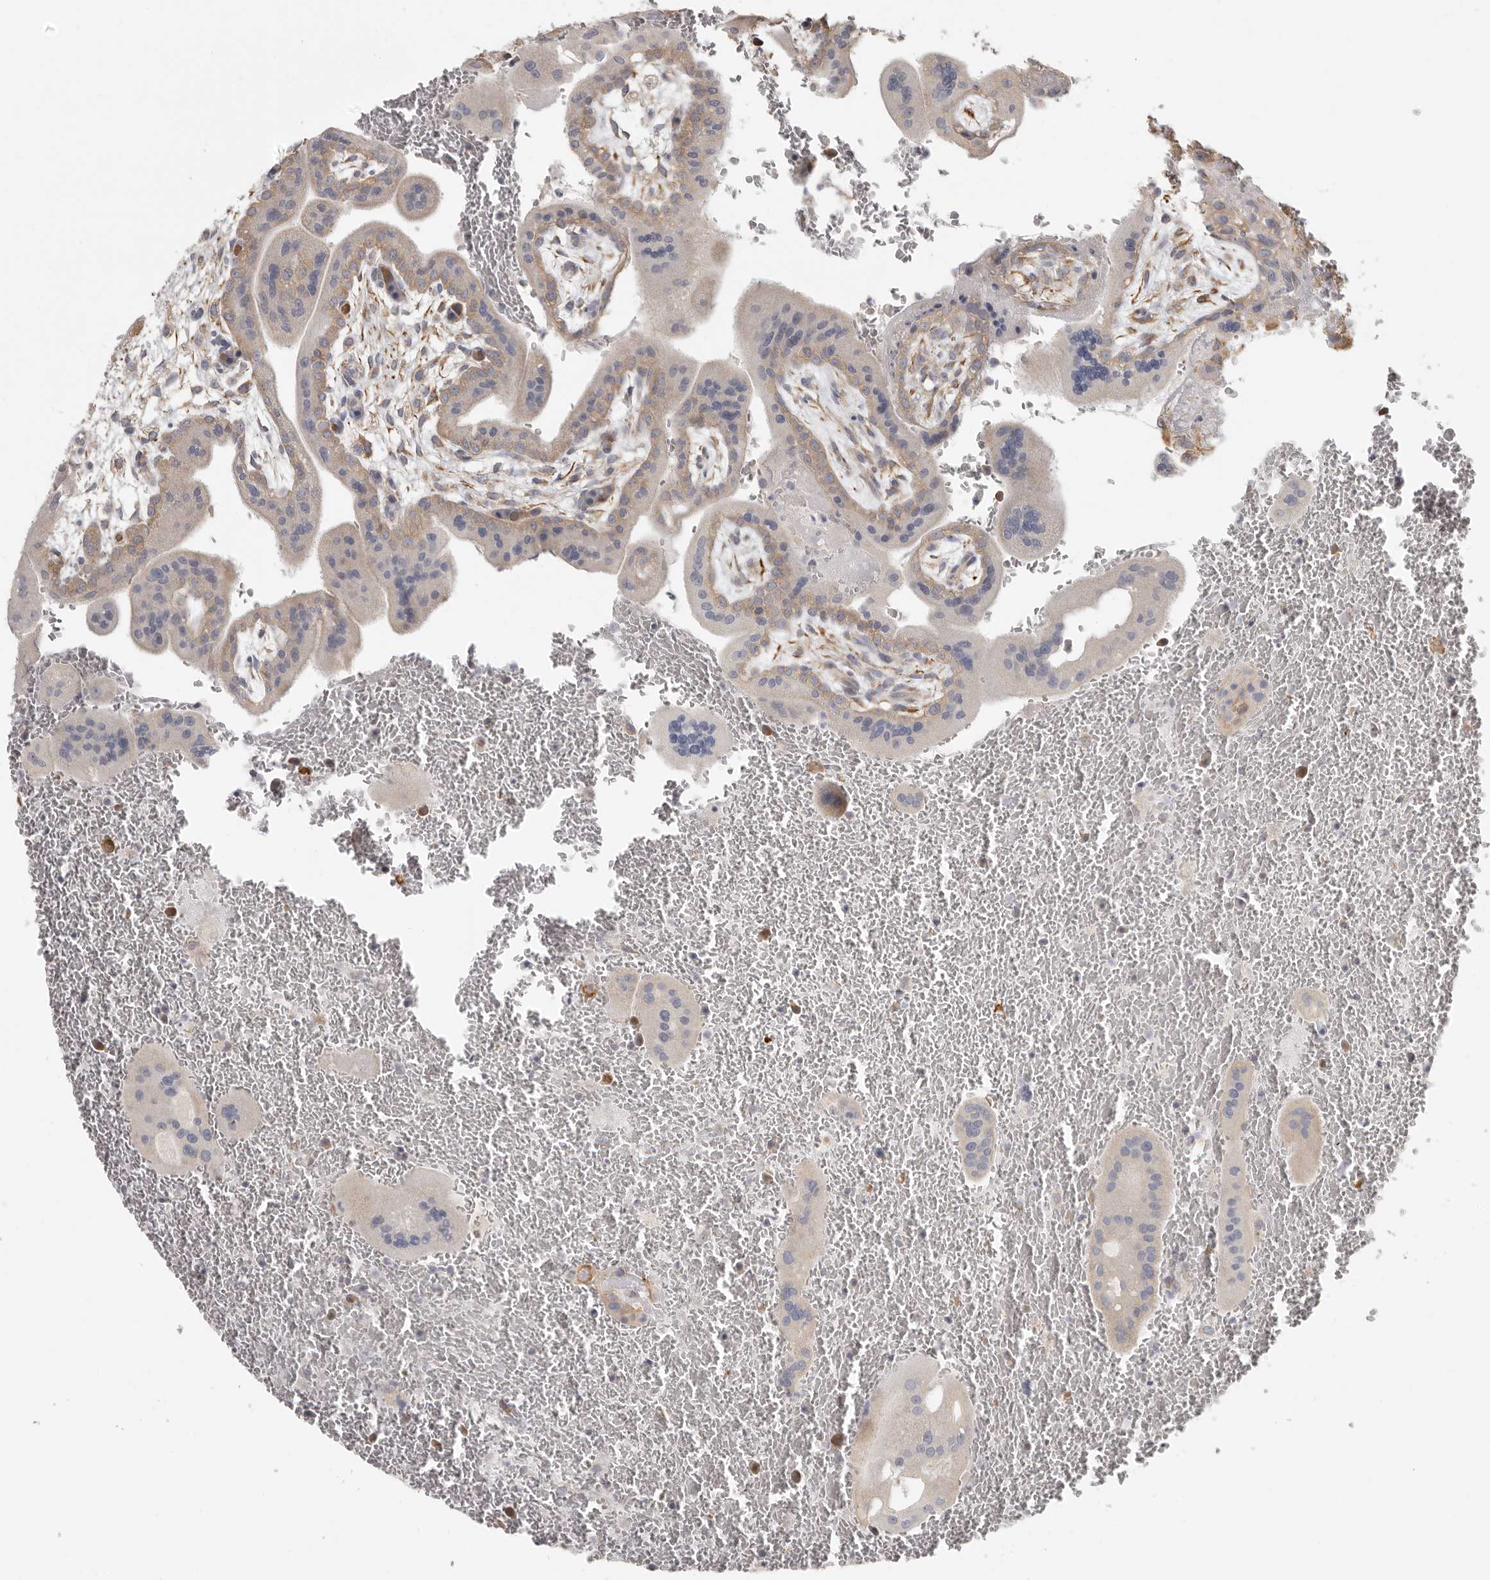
{"staining": {"intensity": "weak", "quantity": ">75%", "location": "cytoplasmic/membranous"}, "tissue": "placenta", "cell_type": "Trophoblastic cells", "image_type": "normal", "snomed": [{"axis": "morphology", "description": "Normal tissue, NOS"}, {"axis": "topography", "description": "Placenta"}], "caption": "A brown stain highlights weak cytoplasmic/membranous expression of a protein in trophoblastic cells of benign placenta.", "gene": "UNK", "patient": {"sex": "female", "age": 35}}